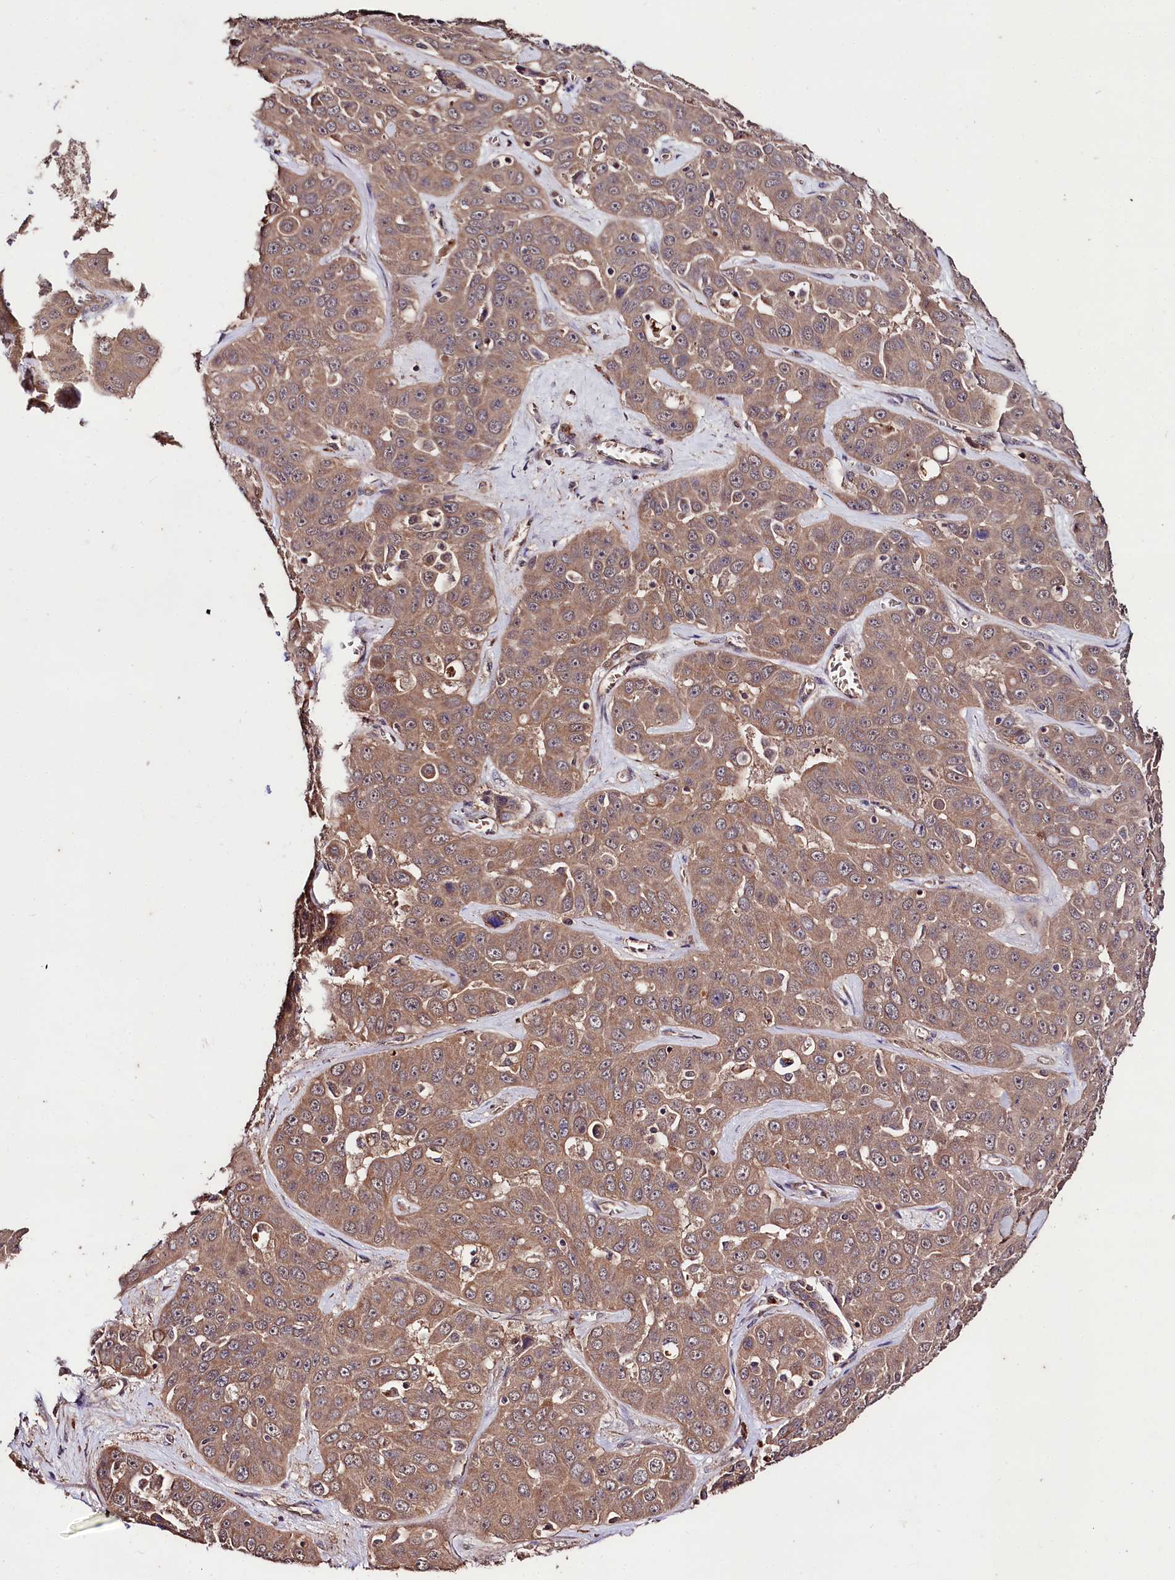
{"staining": {"intensity": "moderate", "quantity": ">75%", "location": "cytoplasmic/membranous"}, "tissue": "liver cancer", "cell_type": "Tumor cells", "image_type": "cancer", "snomed": [{"axis": "morphology", "description": "Cholangiocarcinoma"}, {"axis": "topography", "description": "Liver"}], "caption": "Immunohistochemistry (IHC) photomicrograph of human liver cancer (cholangiocarcinoma) stained for a protein (brown), which demonstrates medium levels of moderate cytoplasmic/membranous positivity in approximately >75% of tumor cells.", "gene": "KLRB1", "patient": {"sex": "female", "age": 52}}